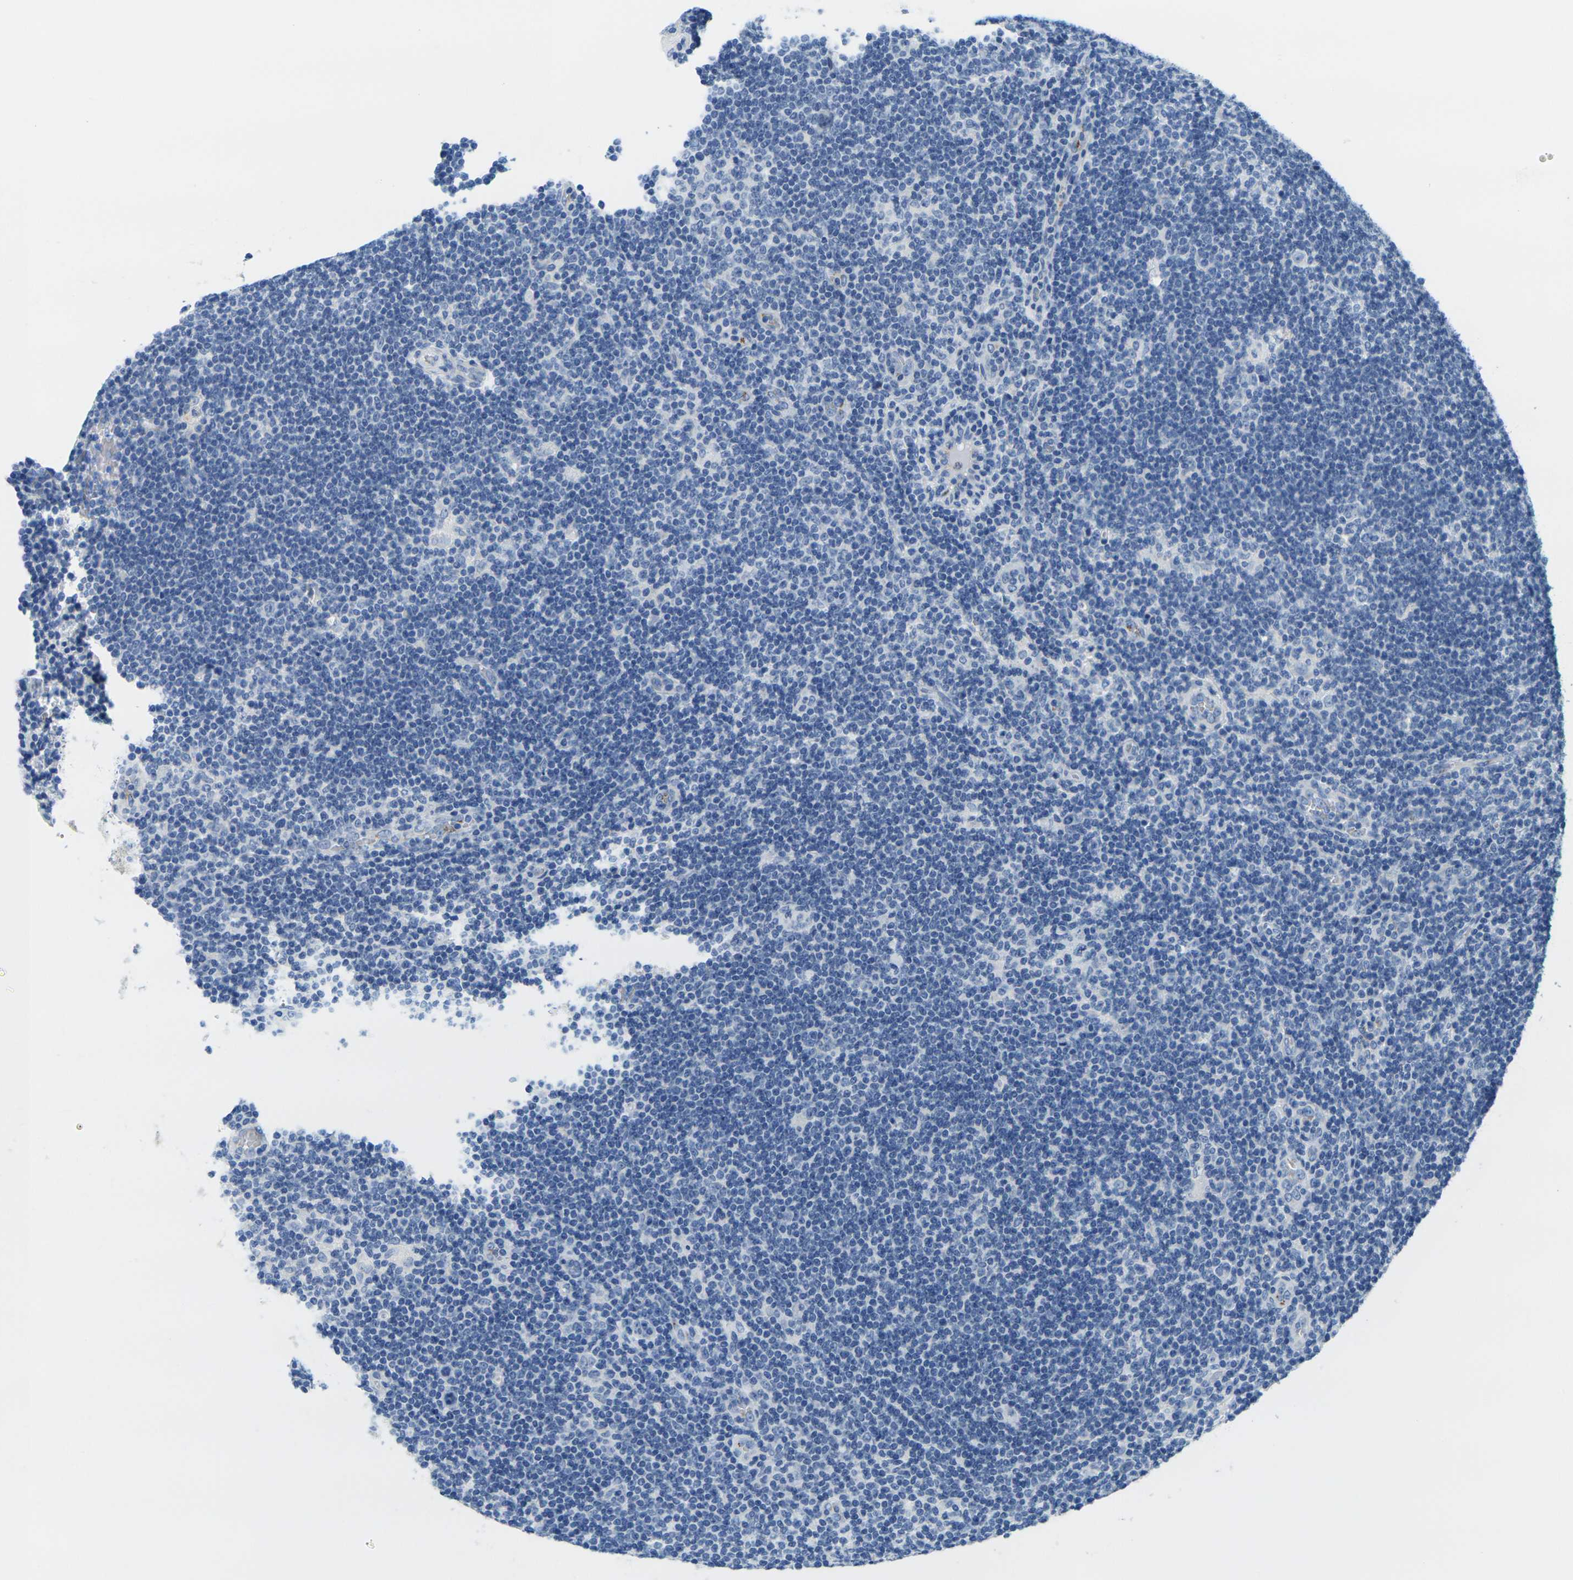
{"staining": {"intensity": "negative", "quantity": "none", "location": "none"}, "tissue": "lymphoma", "cell_type": "Tumor cells", "image_type": "cancer", "snomed": [{"axis": "morphology", "description": "Hodgkin's disease, NOS"}, {"axis": "topography", "description": "Lymph node"}], "caption": "Hodgkin's disease was stained to show a protein in brown. There is no significant positivity in tumor cells.", "gene": "FAM3D", "patient": {"sex": "female", "age": 57}}